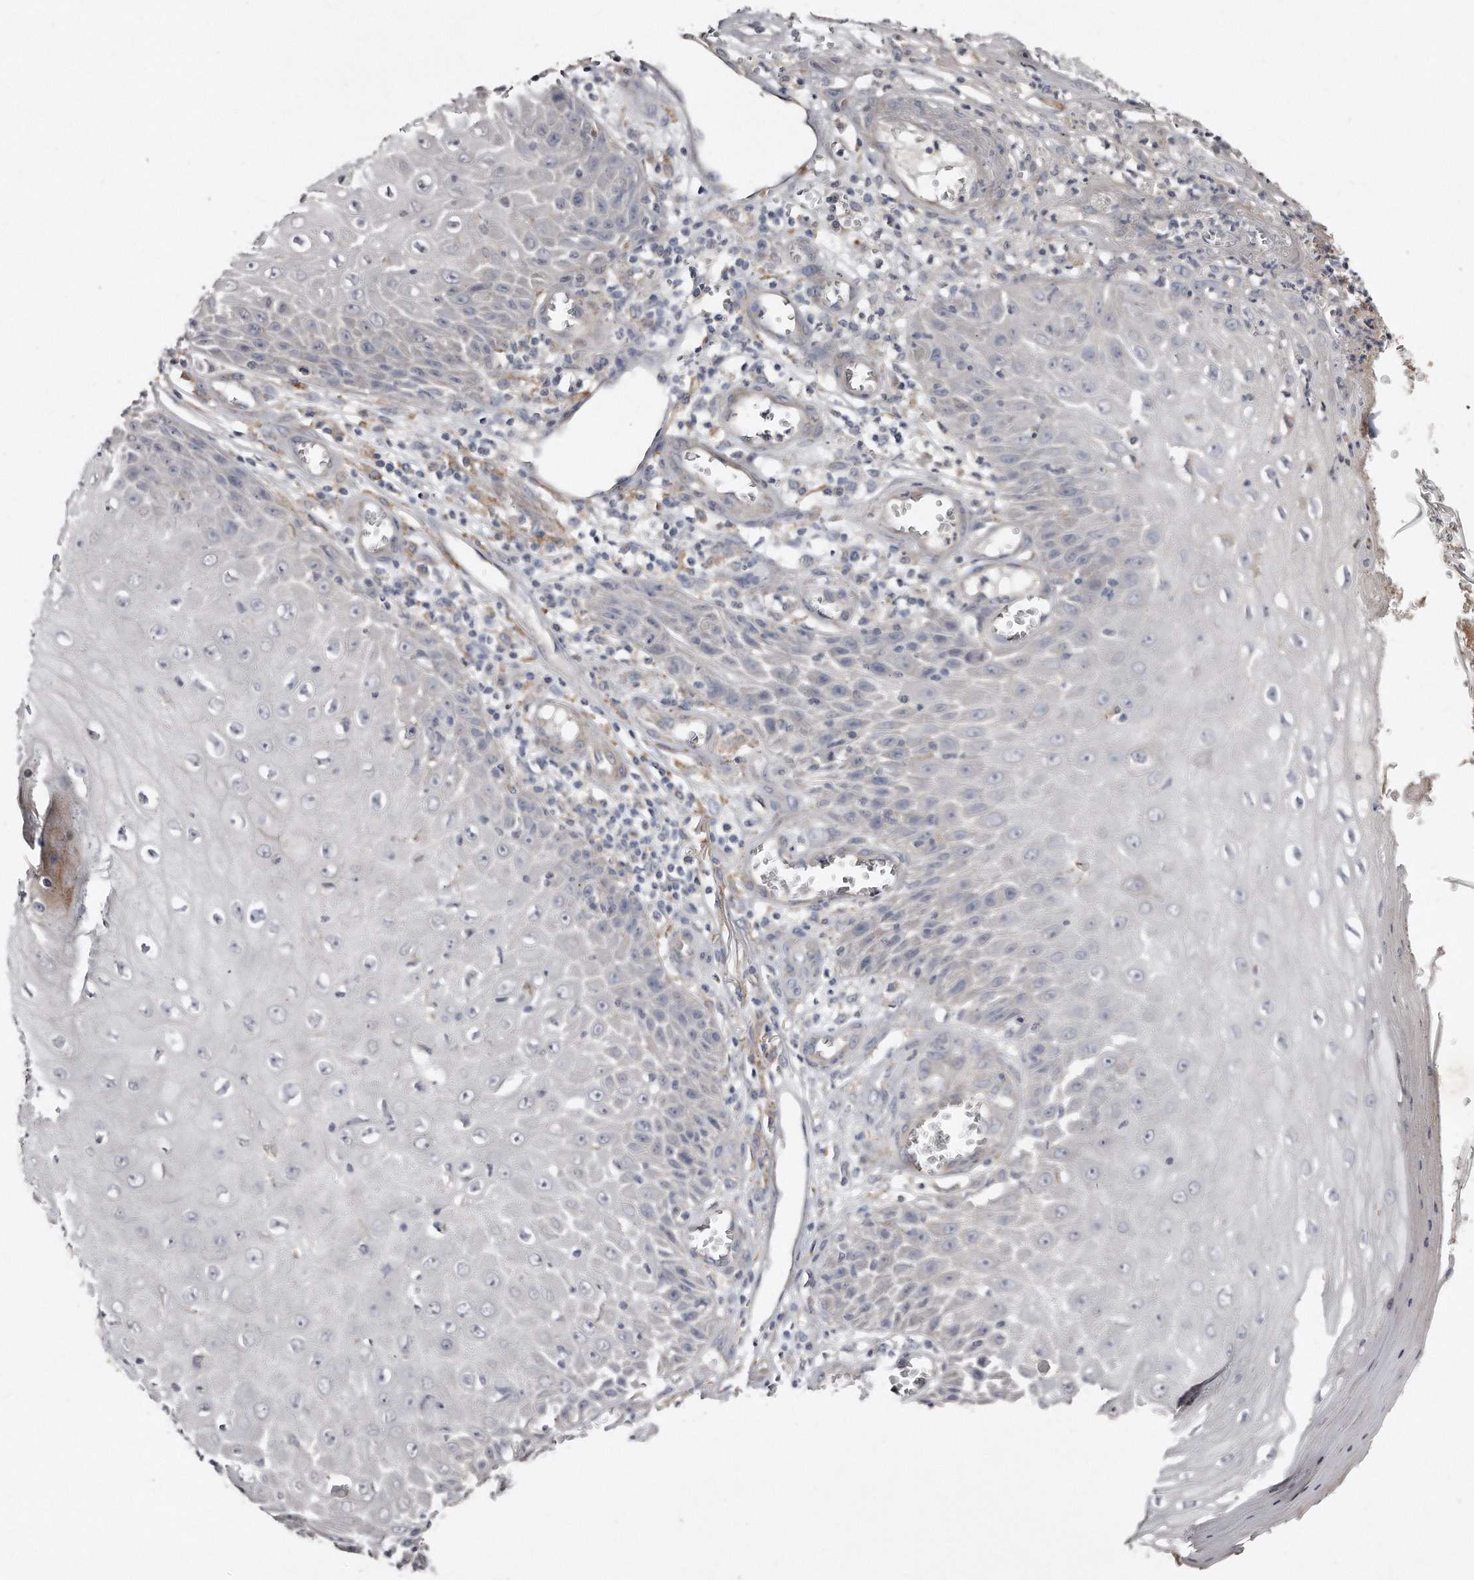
{"staining": {"intensity": "negative", "quantity": "none", "location": "none"}, "tissue": "skin cancer", "cell_type": "Tumor cells", "image_type": "cancer", "snomed": [{"axis": "morphology", "description": "Squamous cell carcinoma, NOS"}, {"axis": "topography", "description": "Skin"}], "caption": "DAB (3,3'-diaminobenzidine) immunohistochemical staining of human squamous cell carcinoma (skin) demonstrates no significant expression in tumor cells.", "gene": "LMOD1", "patient": {"sex": "female", "age": 73}}